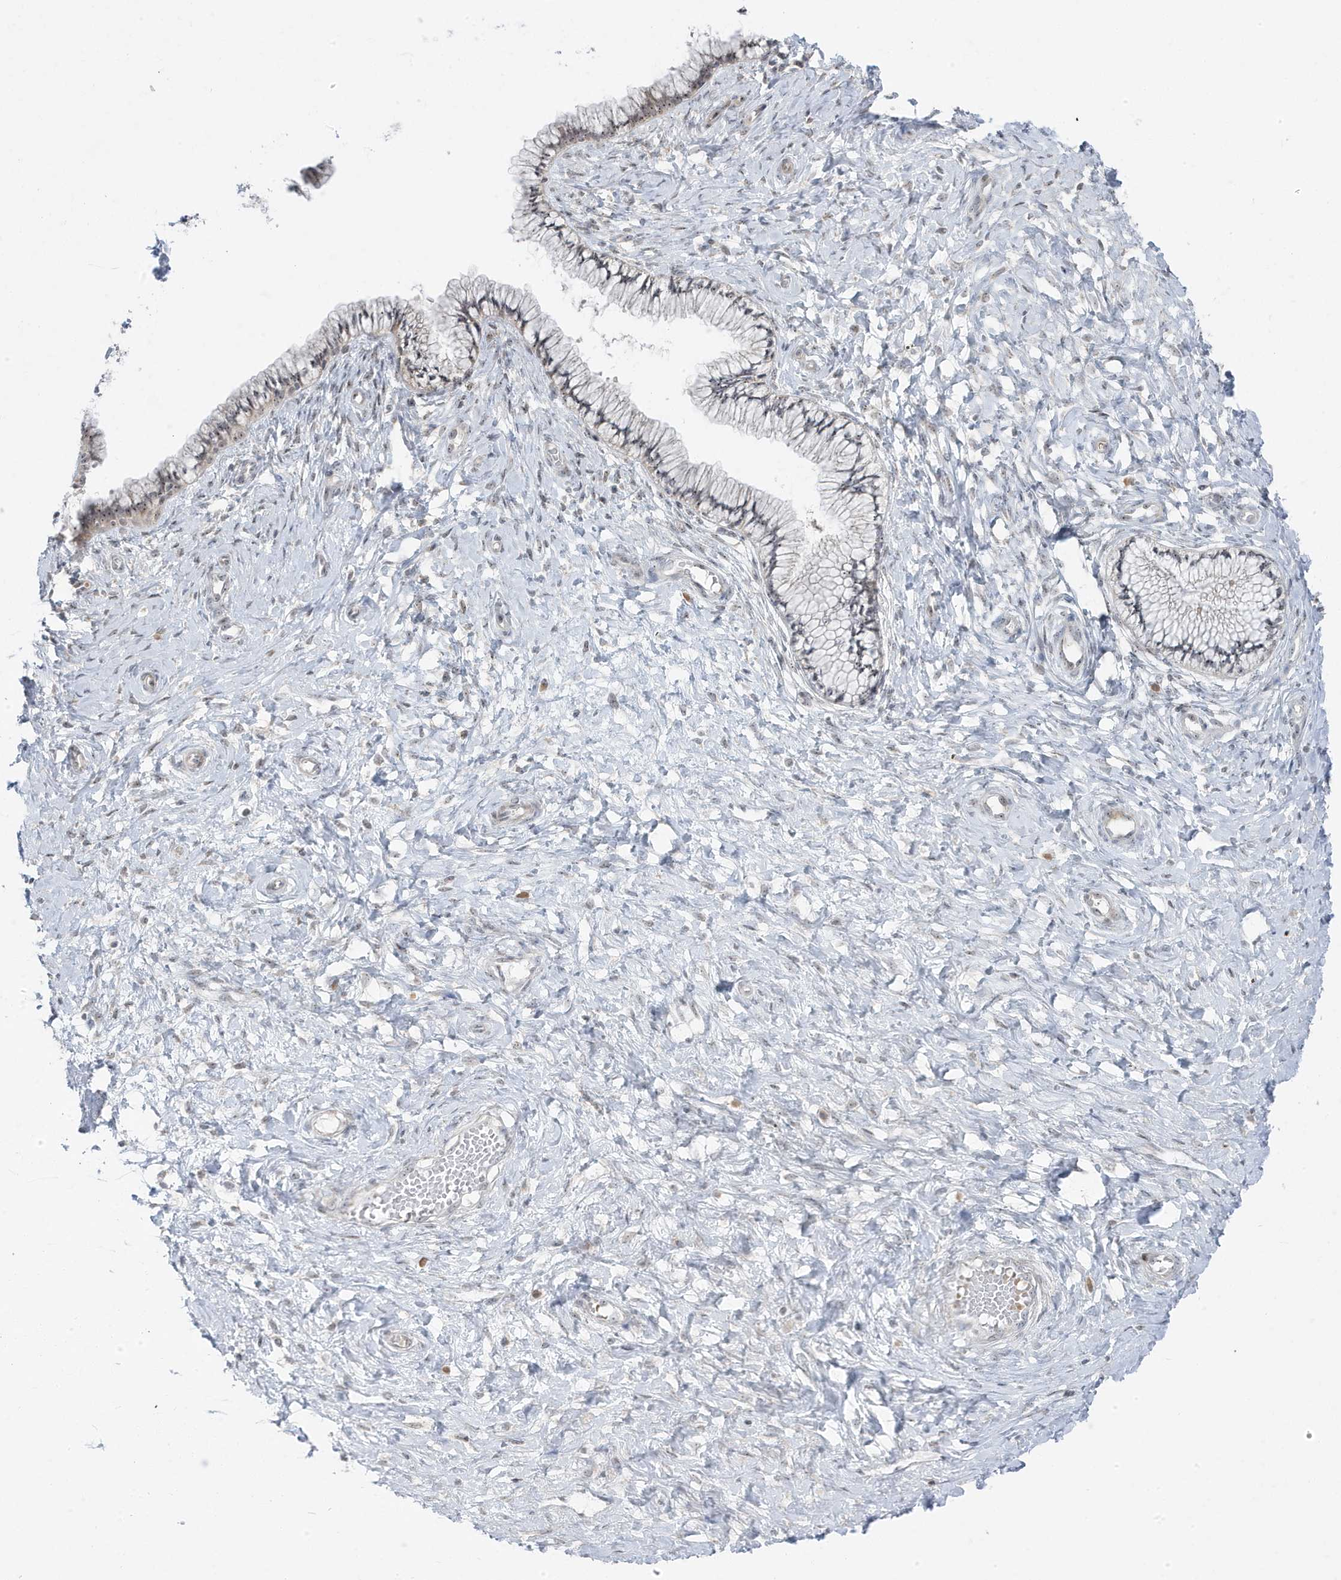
{"staining": {"intensity": "weak", "quantity": "25%-75%", "location": "cytoplasmic/membranous"}, "tissue": "cervix", "cell_type": "Glandular cells", "image_type": "normal", "snomed": [{"axis": "morphology", "description": "Normal tissue, NOS"}, {"axis": "topography", "description": "Cervix"}], "caption": "Benign cervix shows weak cytoplasmic/membranous expression in about 25%-75% of glandular cells The protein is shown in brown color, while the nuclei are stained blue..", "gene": "TSEN15", "patient": {"sex": "female", "age": 36}}